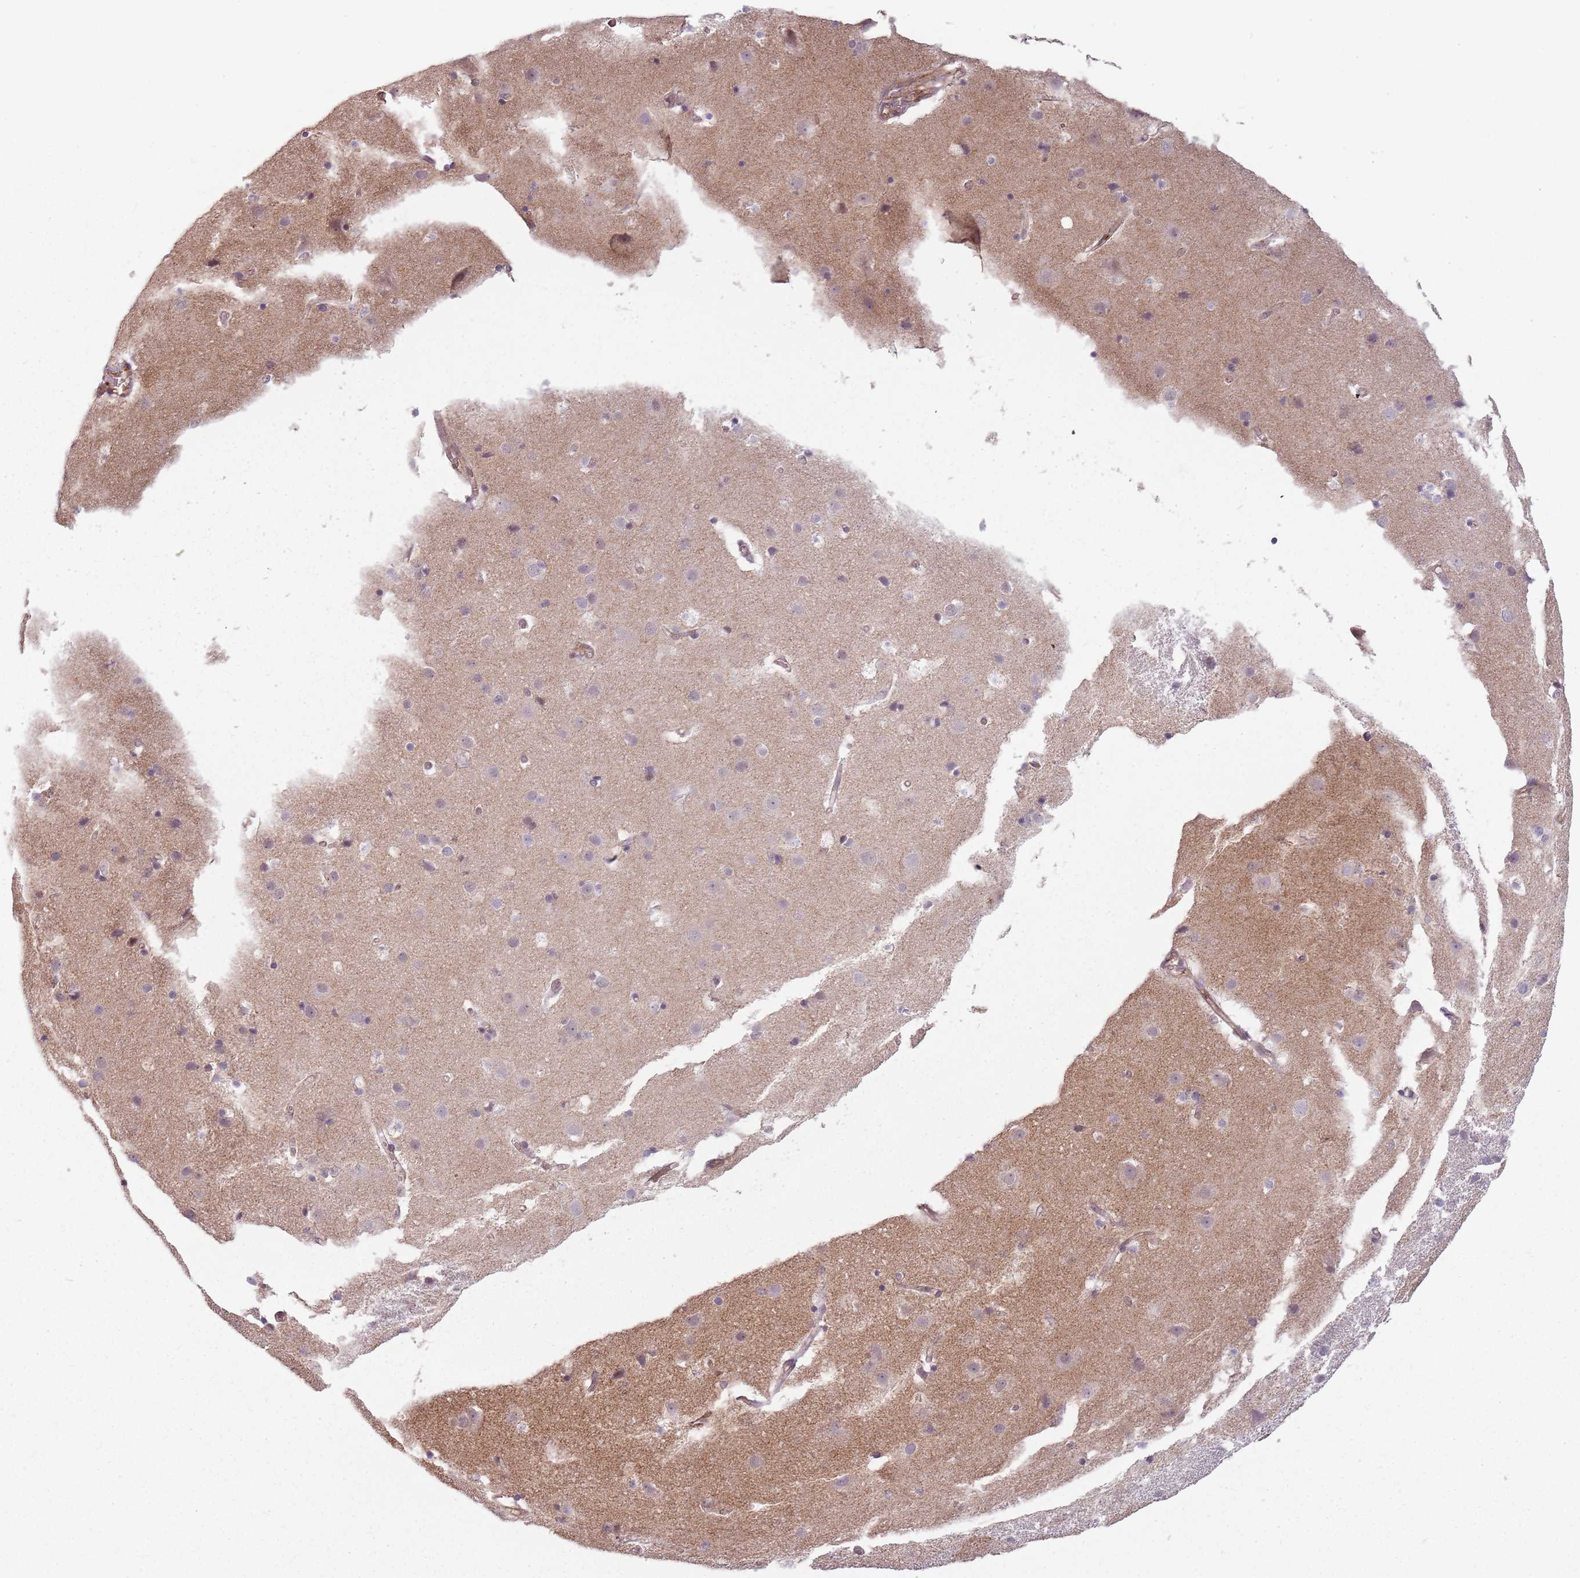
{"staining": {"intensity": "moderate", "quantity": "25%-75%", "location": "cytoplasmic/membranous"}, "tissue": "cerebral cortex", "cell_type": "Endothelial cells", "image_type": "normal", "snomed": [{"axis": "morphology", "description": "Normal tissue, NOS"}, {"axis": "topography", "description": "Cerebral cortex"}], "caption": "About 25%-75% of endothelial cells in normal cerebral cortex display moderate cytoplasmic/membranous protein positivity as visualized by brown immunohistochemical staining.", "gene": "PPP1R14C", "patient": {"sex": "male", "age": 54}}